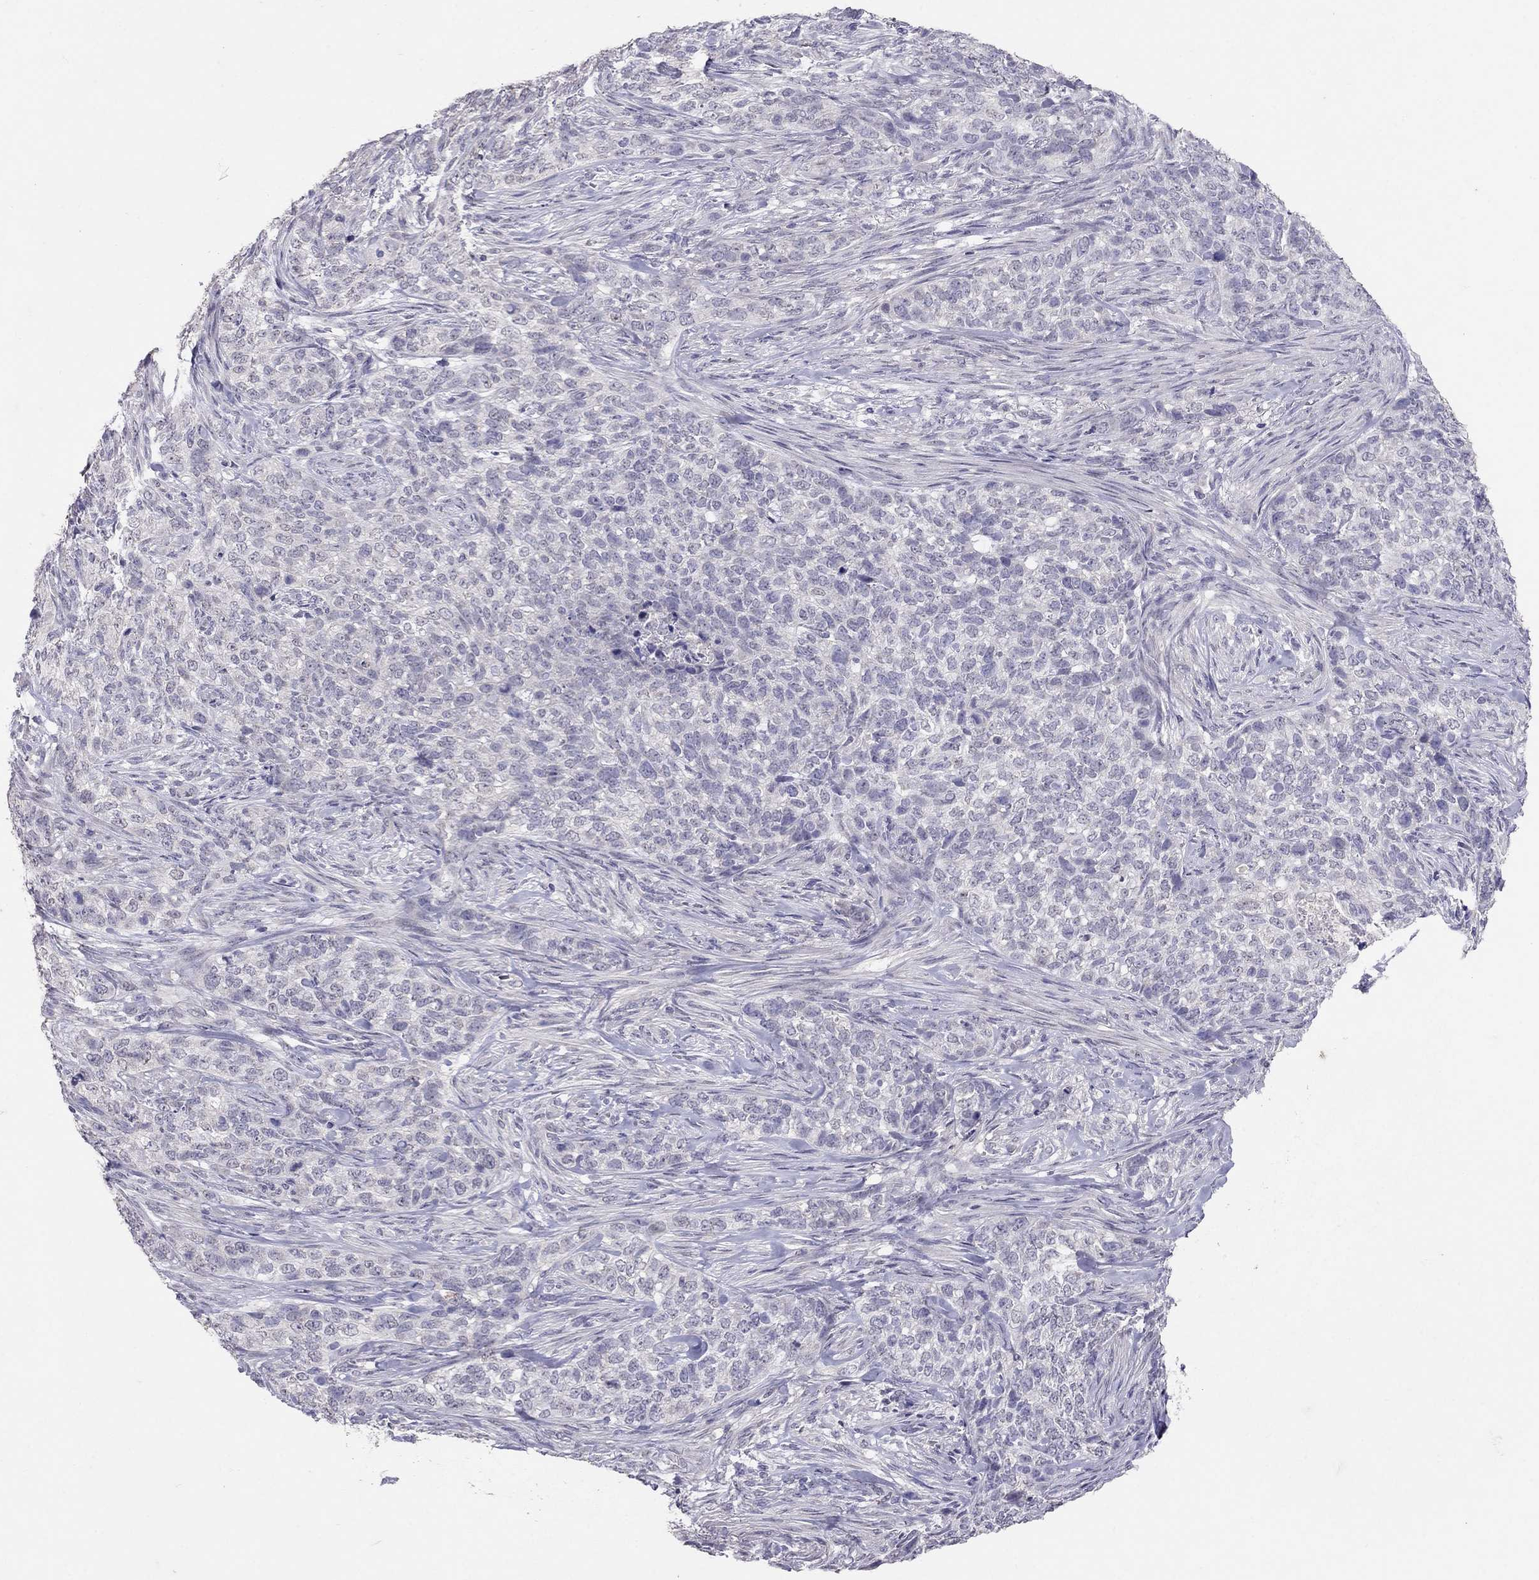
{"staining": {"intensity": "negative", "quantity": "none", "location": "none"}, "tissue": "skin cancer", "cell_type": "Tumor cells", "image_type": "cancer", "snomed": [{"axis": "morphology", "description": "Basal cell carcinoma"}, {"axis": "topography", "description": "Skin"}], "caption": "Immunohistochemistry (IHC) image of neoplastic tissue: human skin cancer stained with DAB (3,3'-diaminobenzidine) exhibits no significant protein staining in tumor cells. (IHC, brightfield microscopy, high magnification).", "gene": "FST", "patient": {"sex": "female", "age": 69}}